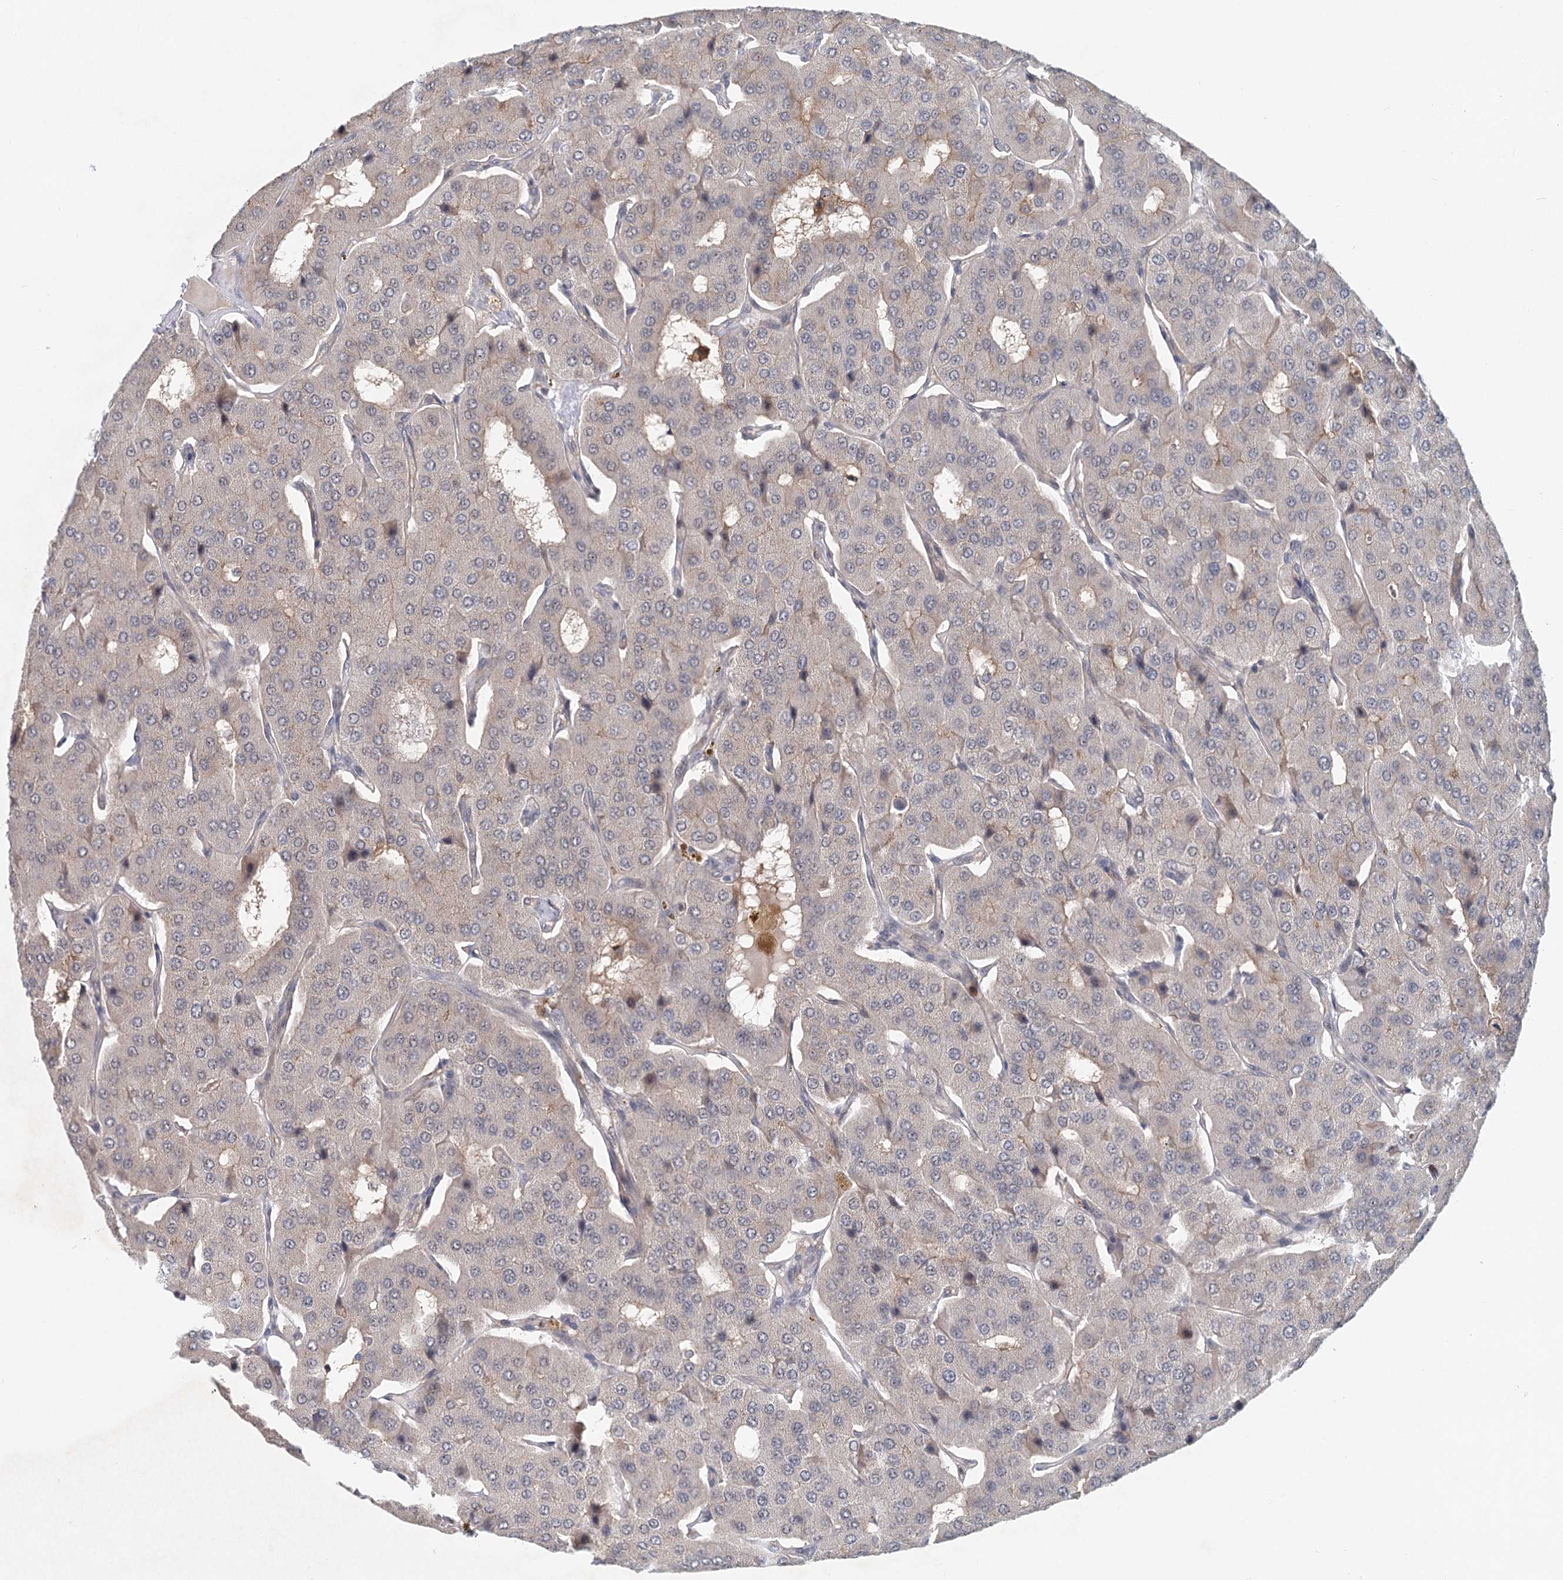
{"staining": {"intensity": "negative", "quantity": "none", "location": "none"}, "tissue": "parathyroid gland", "cell_type": "Glandular cells", "image_type": "normal", "snomed": [{"axis": "morphology", "description": "Normal tissue, NOS"}, {"axis": "morphology", "description": "Adenoma, NOS"}, {"axis": "topography", "description": "Parathyroid gland"}], "caption": "DAB (3,3'-diaminobenzidine) immunohistochemical staining of benign parathyroid gland exhibits no significant positivity in glandular cells. The staining was performed using DAB (3,3'-diaminobenzidine) to visualize the protein expression in brown, while the nuclei were stained in blue with hematoxylin (Magnification: 20x).", "gene": "CDC42SE2", "patient": {"sex": "female", "age": 86}}